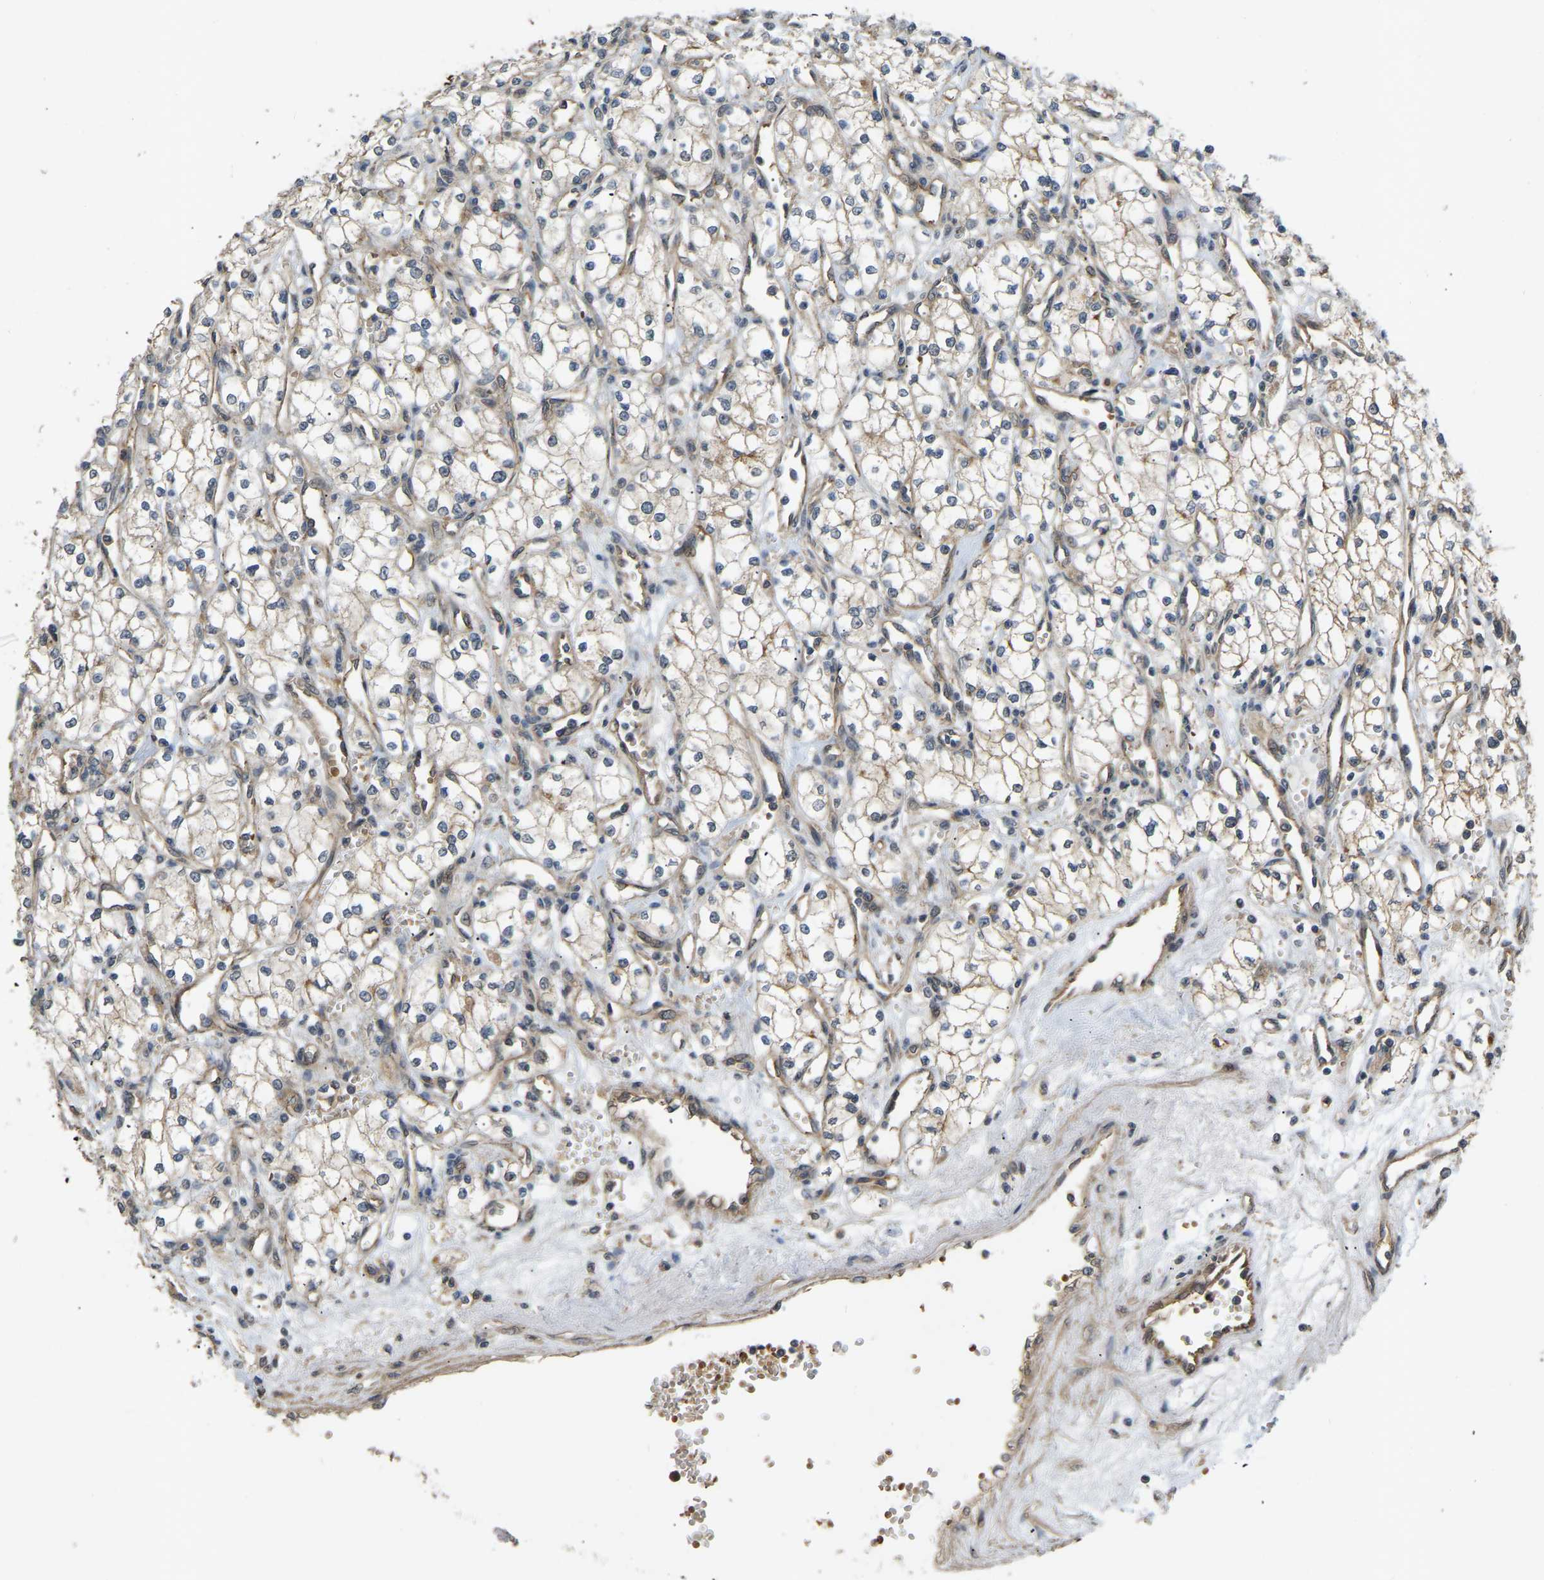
{"staining": {"intensity": "weak", "quantity": "<25%", "location": "cytoplasmic/membranous"}, "tissue": "renal cancer", "cell_type": "Tumor cells", "image_type": "cancer", "snomed": [{"axis": "morphology", "description": "Adenocarcinoma, NOS"}, {"axis": "topography", "description": "Kidney"}], "caption": "Tumor cells are negative for brown protein staining in renal cancer.", "gene": "LIMK2", "patient": {"sex": "male", "age": 59}}